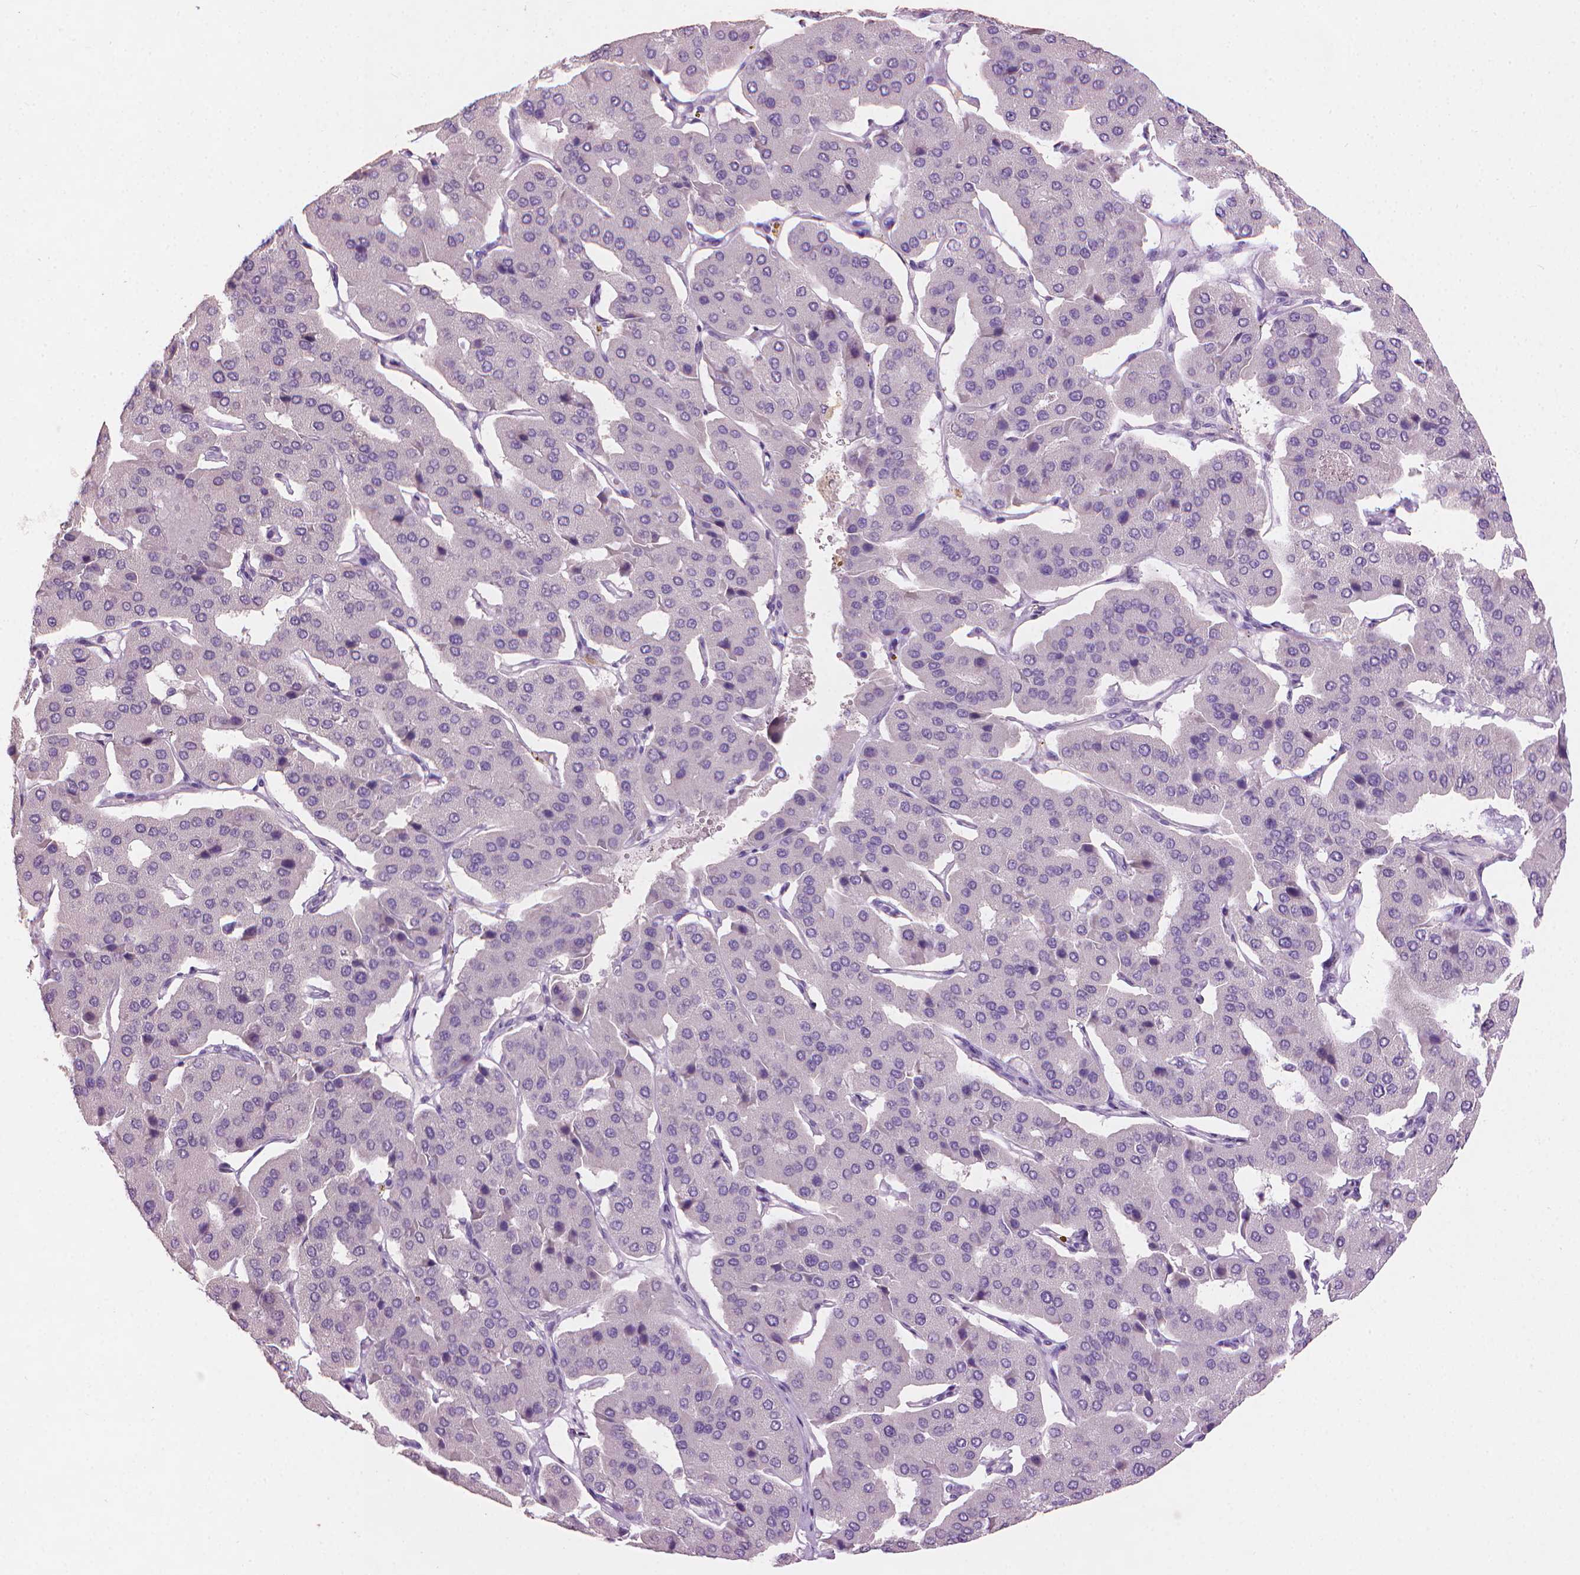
{"staining": {"intensity": "negative", "quantity": "none", "location": "none"}, "tissue": "parathyroid gland", "cell_type": "Glandular cells", "image_type": "normal", "snomed": [{"axis": "morphology", "description": "Normal tissue, NOS"}, {"axis": "morphology", "description": "Adenoma, NOS"}, {"axis": "topography", "description": "Parathyroid gland"}], "caption": "An immunohistochemistry (IHC) image of normal parathyroid gland is shown. There is no staining in glandular cells of parathyroid gland. (Brightfield microscopy of DAB (3,3'-diaminobenzidine) IHC at high magnification).", "gene": "MLANA", "patient": {"sex": "female", "age": 86}}